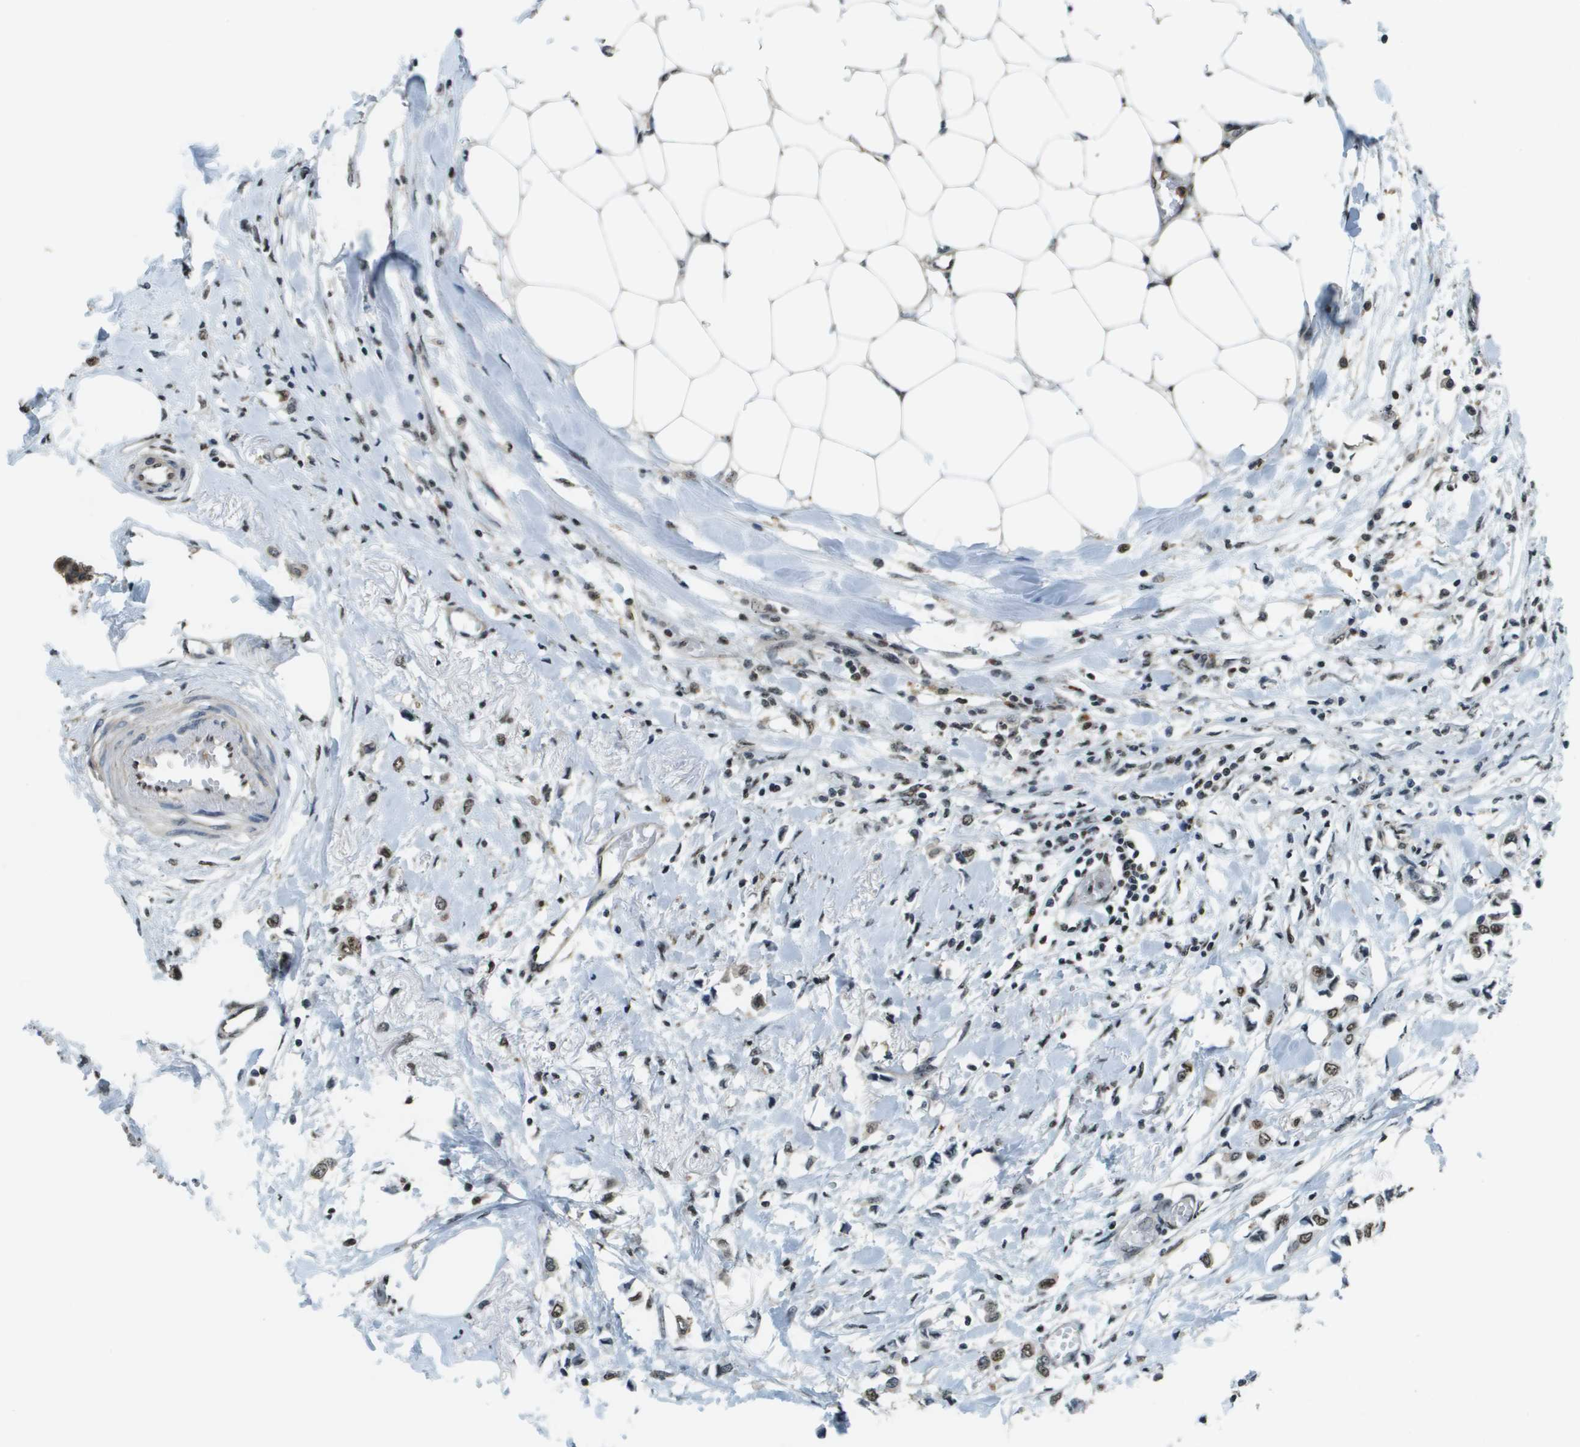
{"staining": {"intensity": "weak", "quantity": ">75%", "location": "nuclear"}, "tissue": "breast cancer", "cell_type": "Tumor cells", "image_type": "cancer", "snomed": [{"axis": "morphology", "description": "Lobular carcinoma"}, {"axis": "topography", "description": "Breast"}], "caption": "Immunohistochemical staining of human lobular carcinoma (breast) exhibits low levels of weak nuclear protein expression in approximately >75% of tumor cells.", "gene": "SP100", "patient": {"sex": "female", "age": 51}}